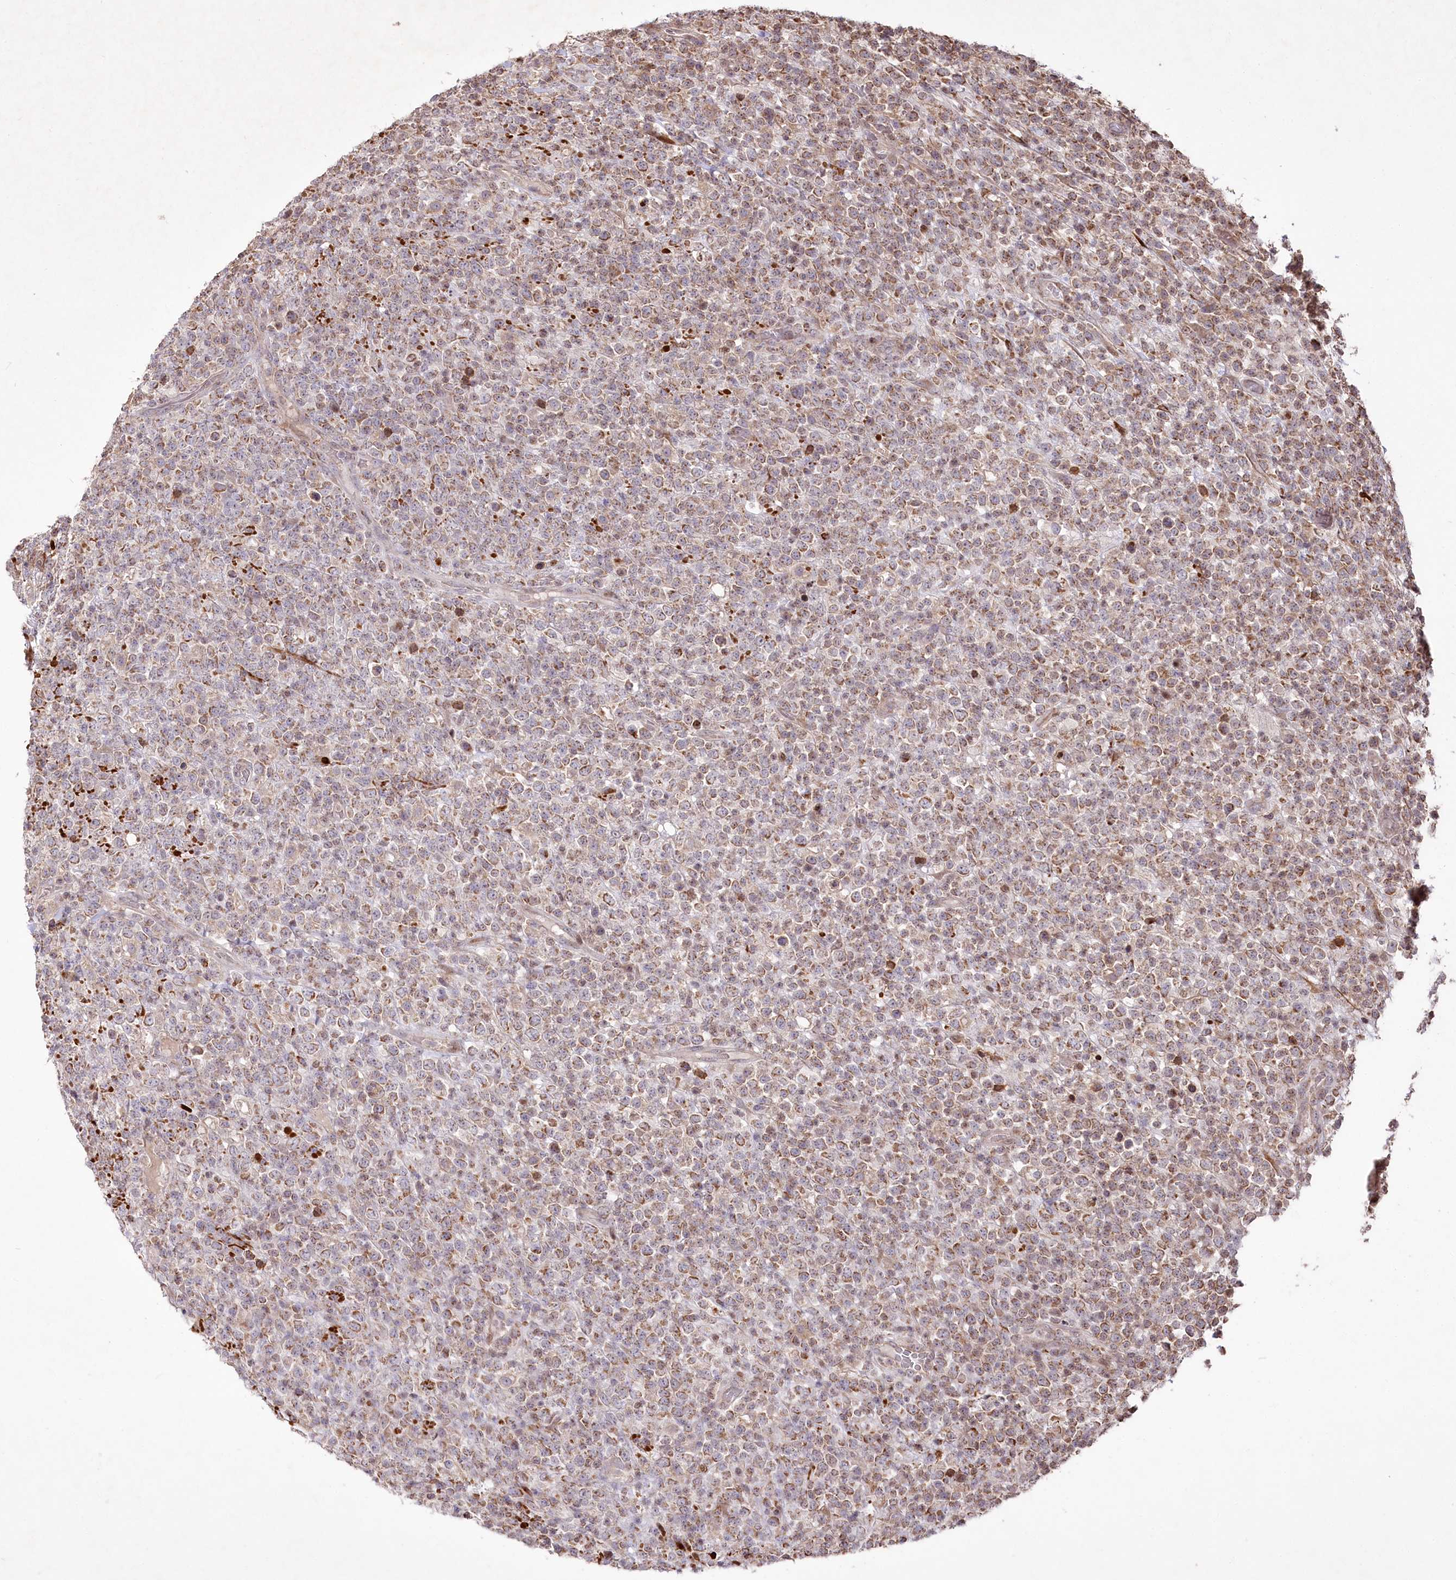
{"staining": {"intensity": "weak", "quantity": ">75%", "location": "cytoplasmic/membranous"}, "tissue": "lymphoma", "cell_type": "Tumor cells", "image_type": "cancer", "snomed": [{"axis": "morphology", "description": "Malignant lymphoma, non-Hodgkin's type, High grade"}, {"axis": "topography", "description": "Colon"}], "caption": "Lymphoma stained with a protein marker displays weak staining in tumor cells.", "gene": "PSTK", "patient": {"sex": "female", "age": 53}}